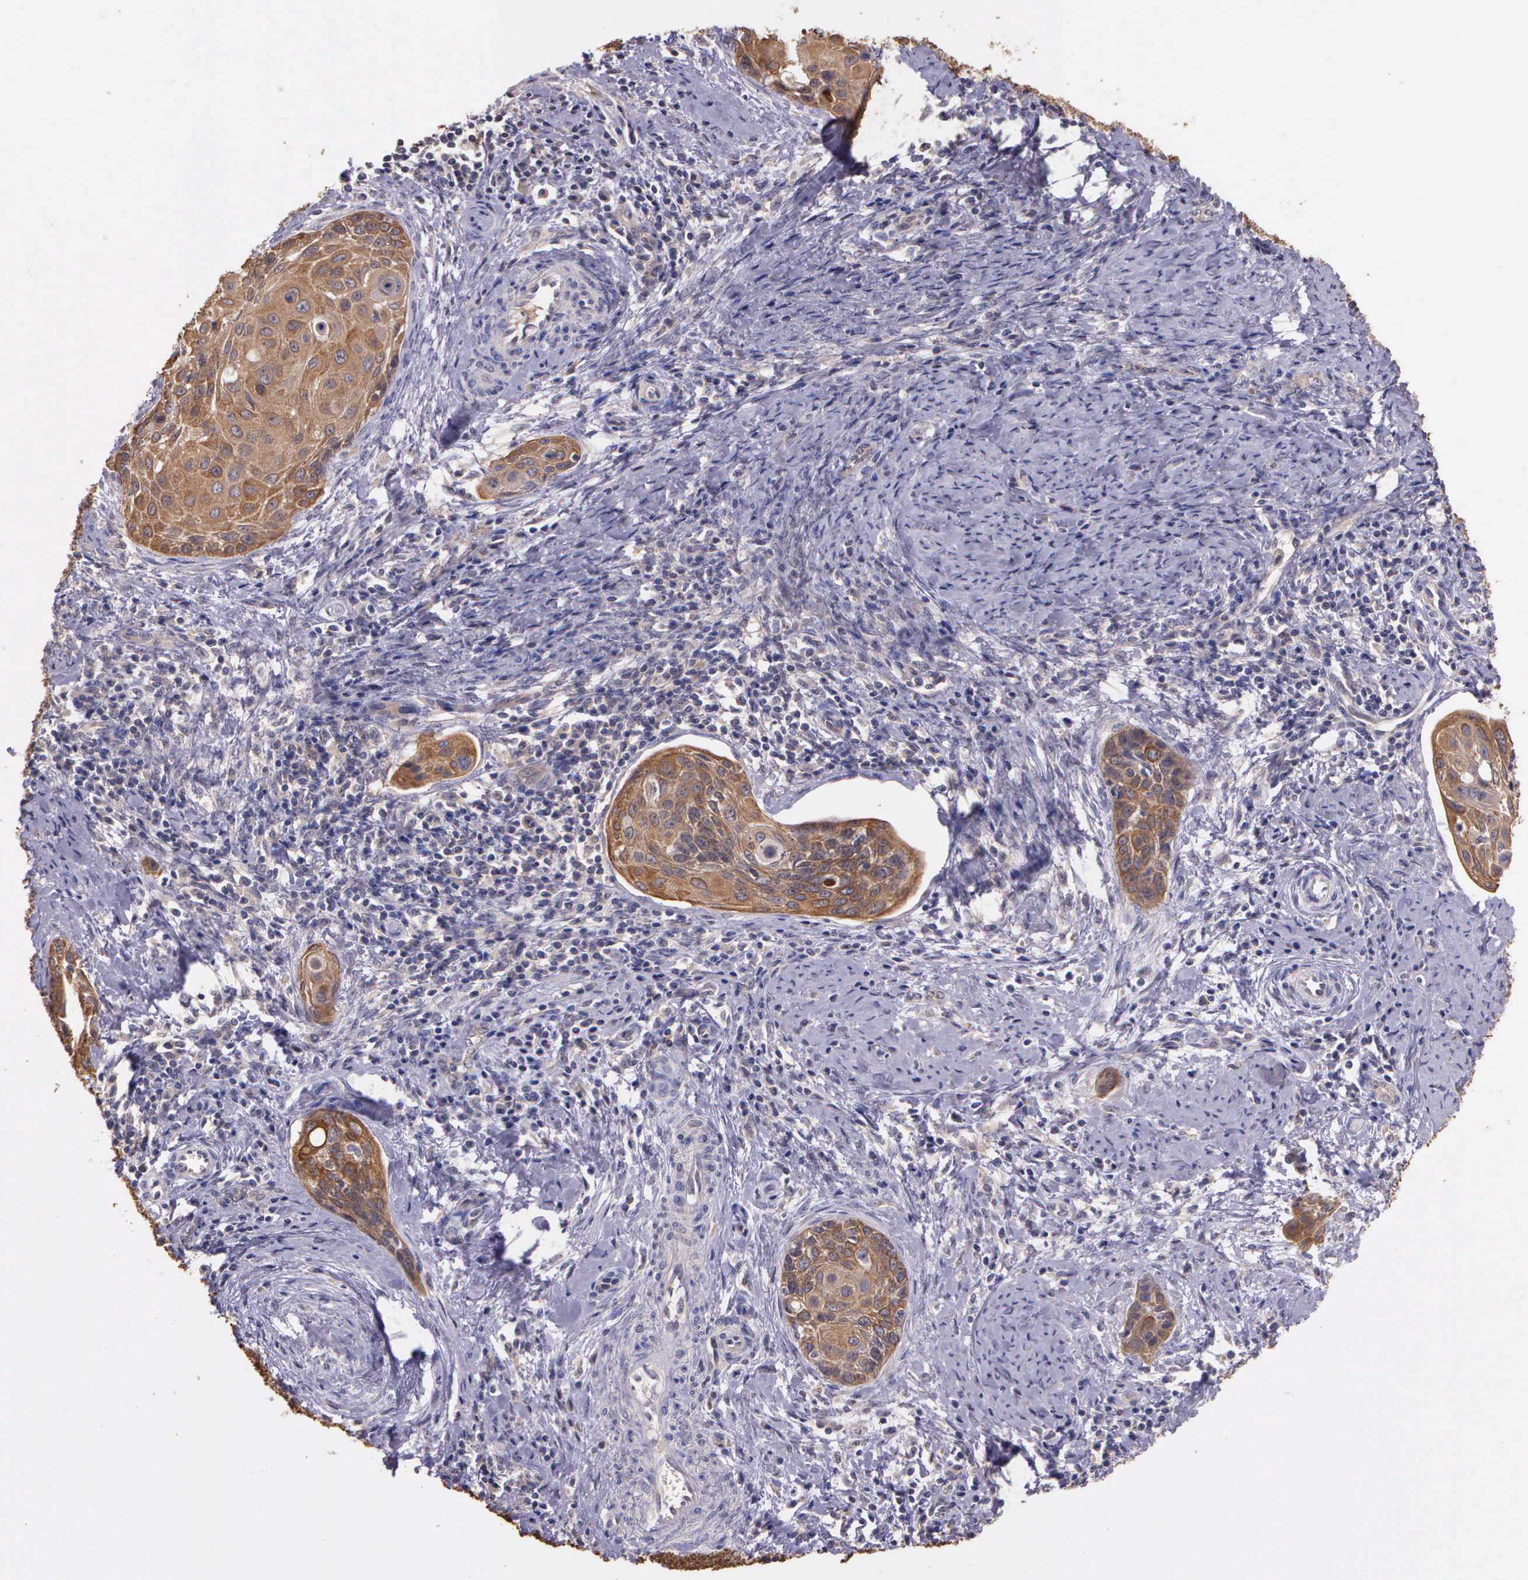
{"staining": {"intensity": "weak", "quantity": ">75%", "location": "cytoplasmic/membranous"}, "tissue": "cervical cancer", "cell_type": "Tumor cells", "image_type": "cancer", "snomed": [{"axis": "morphology", "description": "Squamous cell carcinoma, NOS"}, {"axis": "topography", "description": "Cervix"}], "caption": "Human squamous cell carcinoma (cervical) stained with a protein marker reveals weak staining in tumor cells.", "gene": "IGBP1", "patient": {"sex": "female", "age": 33}}